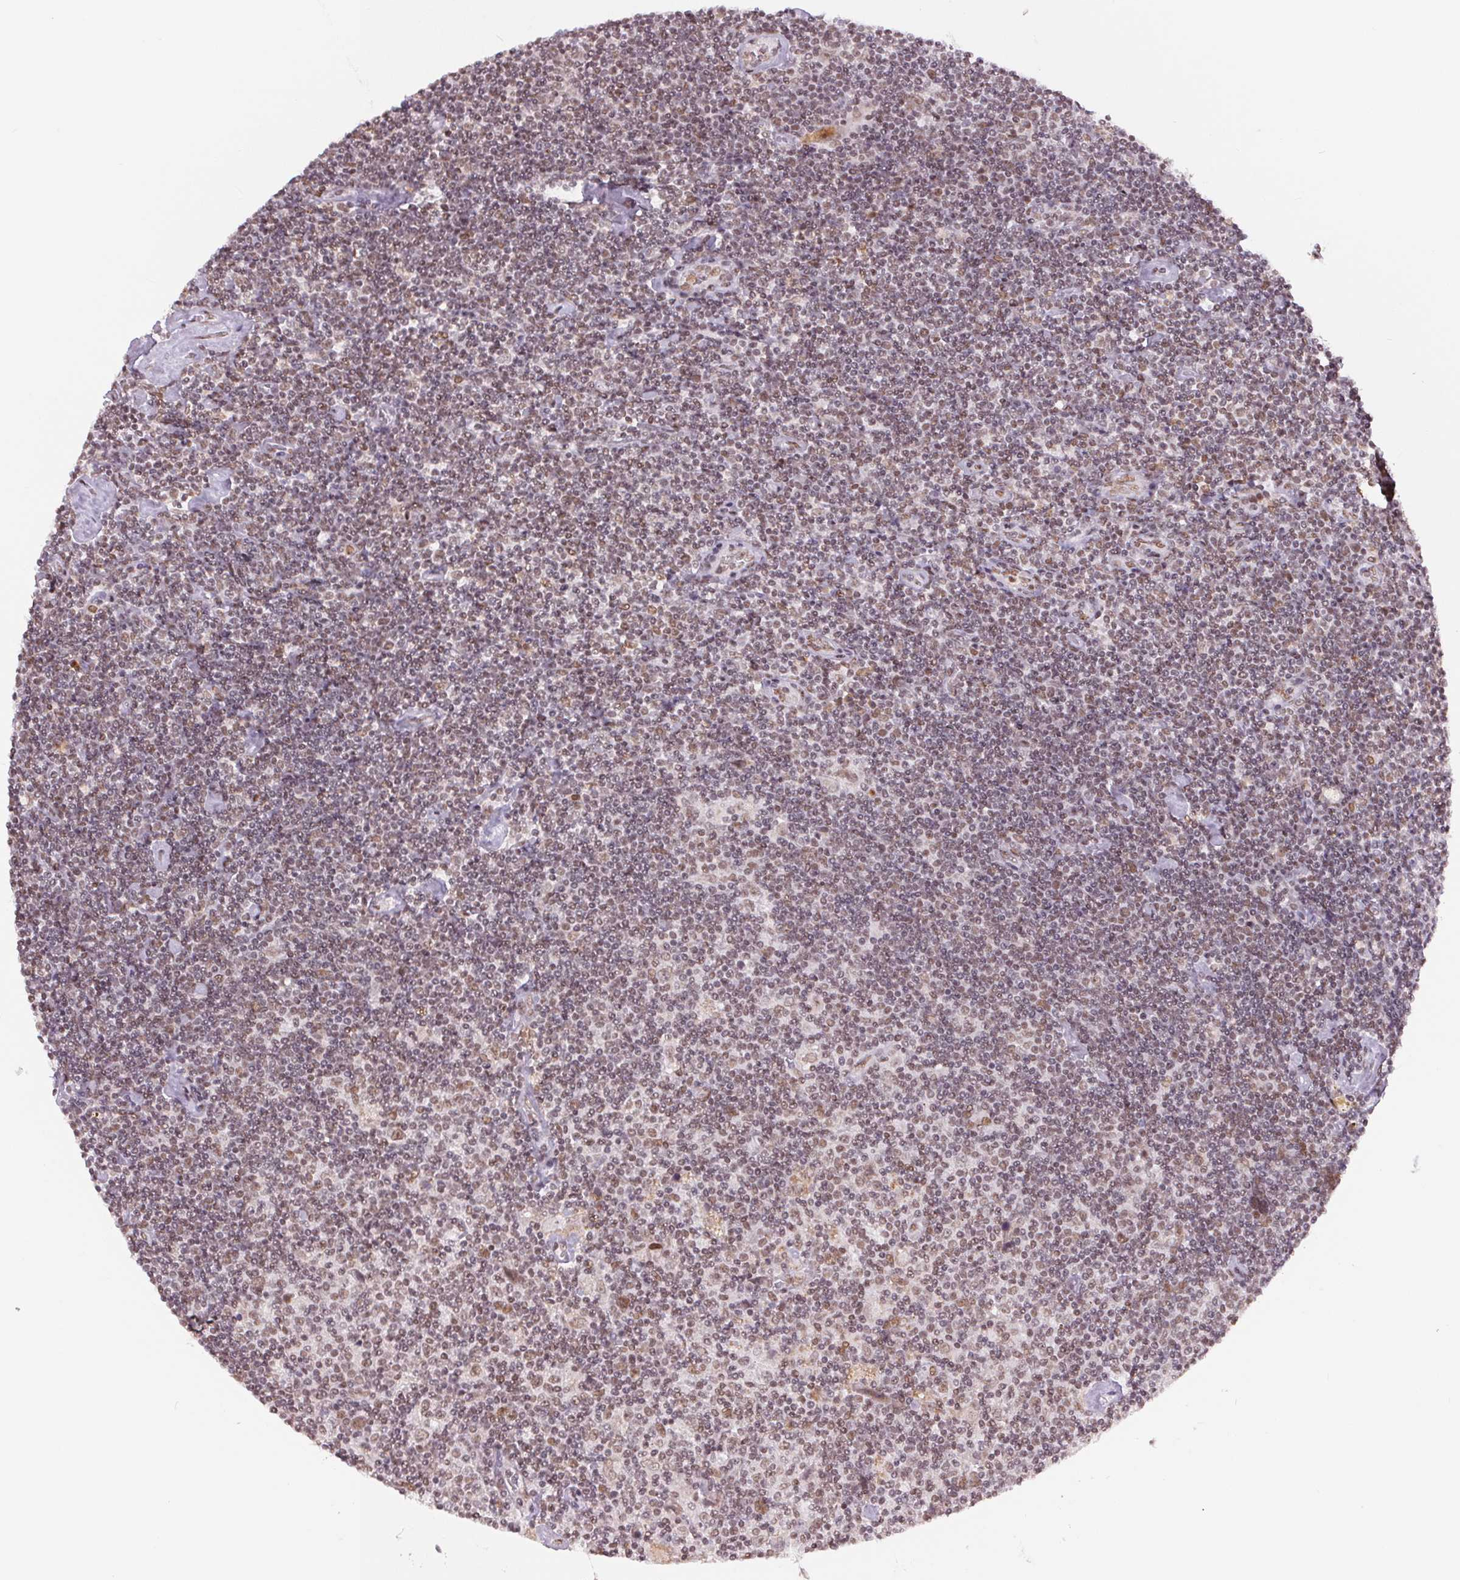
{"staining": {"intensity": "moderate", "quantity": ">75%", "location": "nuclear"}, "tissue": "lymphoma", "cell_type": "Tumor cells", "image_type": "cancer", "snomed": [{"axis": "morphology", "description": "Hodgkin's disease, NOS"}, {"axis": "topography", "description": "Lymph node"}], "caption": "Hodgkin's disease stained with a protein marker reveals moderate staining in tumor cells.", "gene": "NFE2L1", "patient": {"sex": "male", "age": 40}}